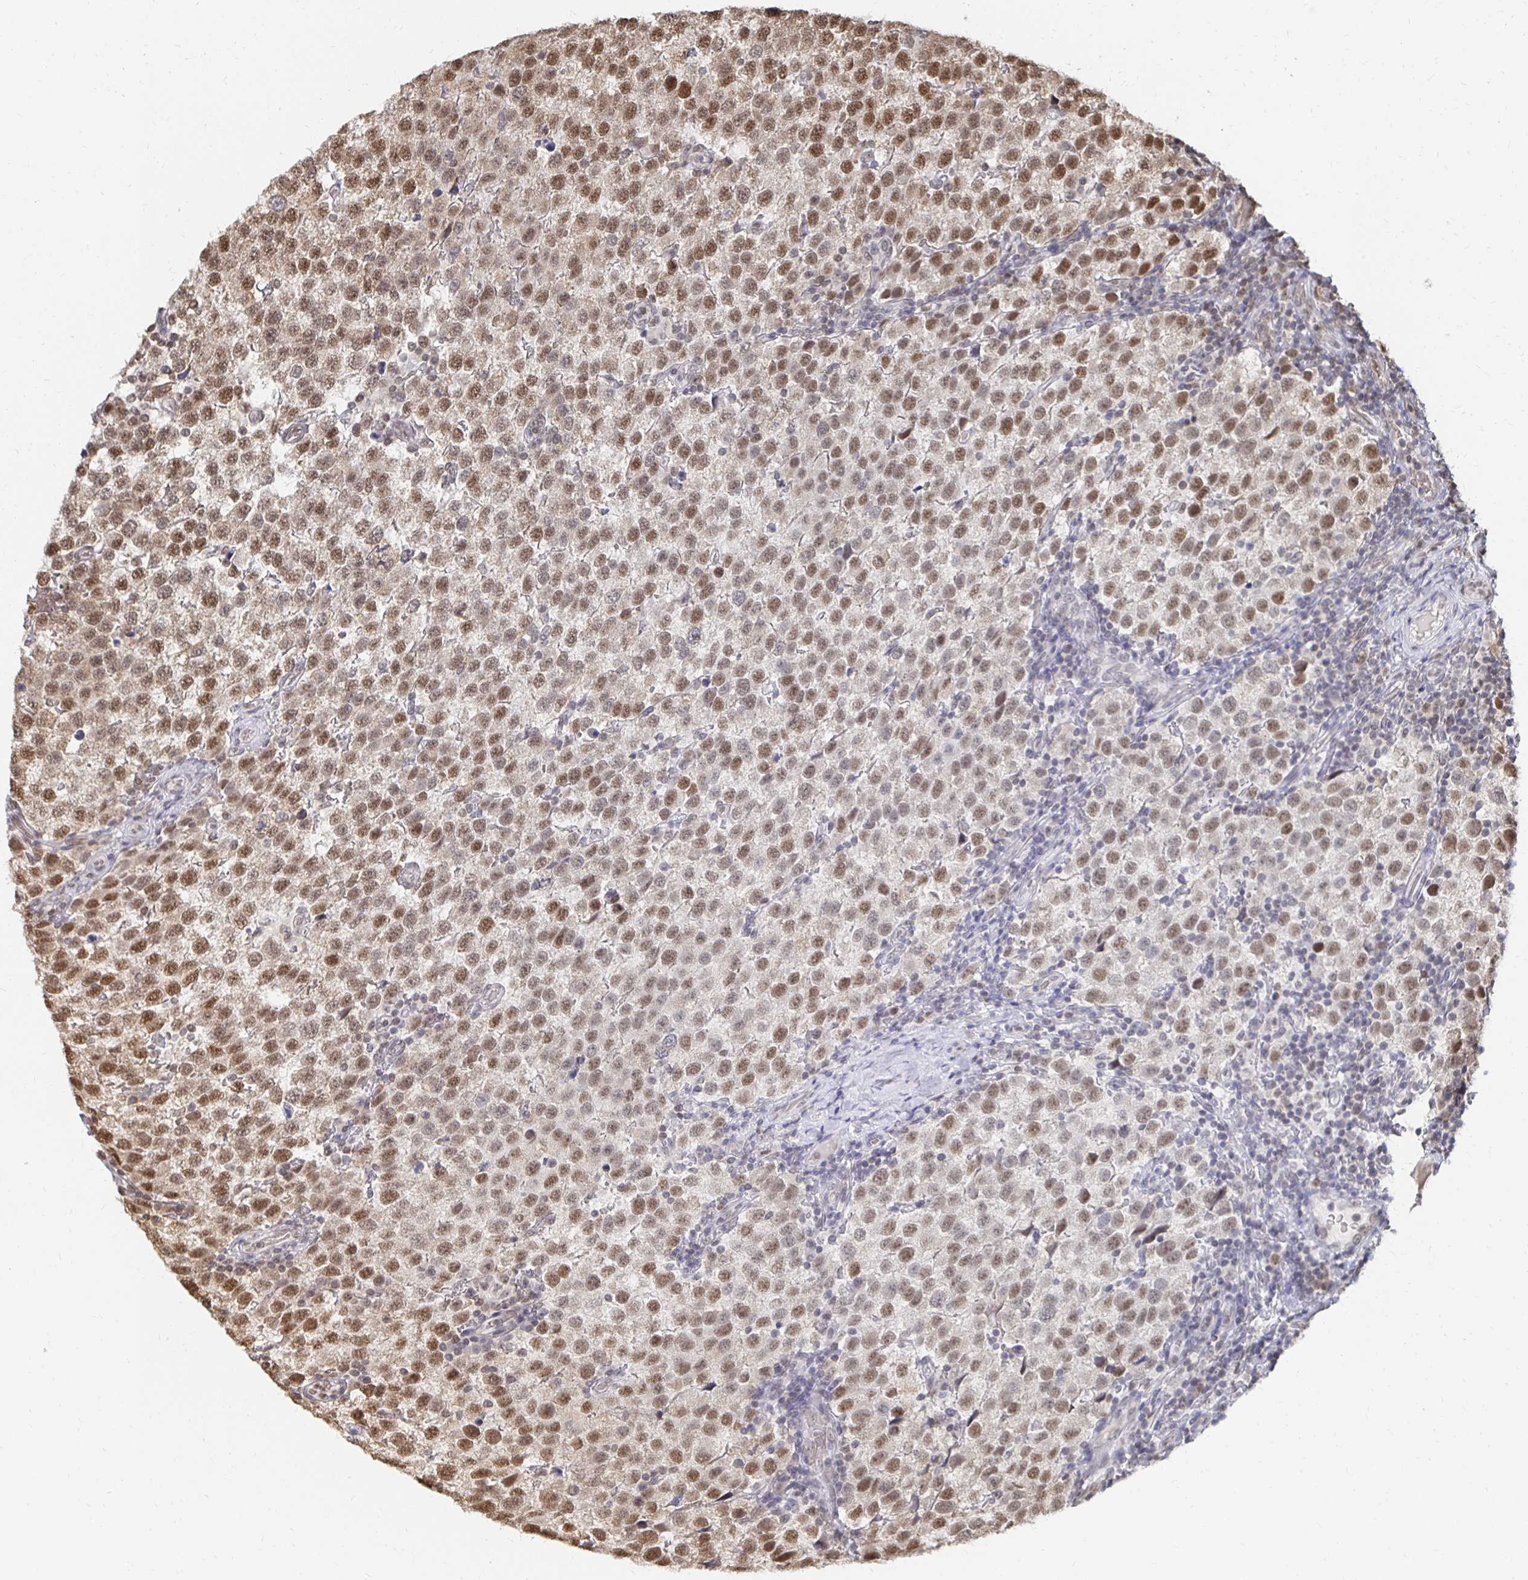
{"staining": {"intensity": "moderate", "quantity": "25%-75%", "location": "nuclear"}, "tissue": "testis cancer", "cell_type": "Tumor cells", "image_type": "cancer", "snomed": [{"axis": "morphology", "description": "Seminoma, NOS"}, {"axis": "topography", "description": "Testis"}], "caption": "Testis cancer was stained to show a protein in brown. There is medium levels of moderate nuclear staining in approximately 25%-75% of tumor cells.", "gene": "GTF3C6", "patient": {"sex": "male", "age": 34}}